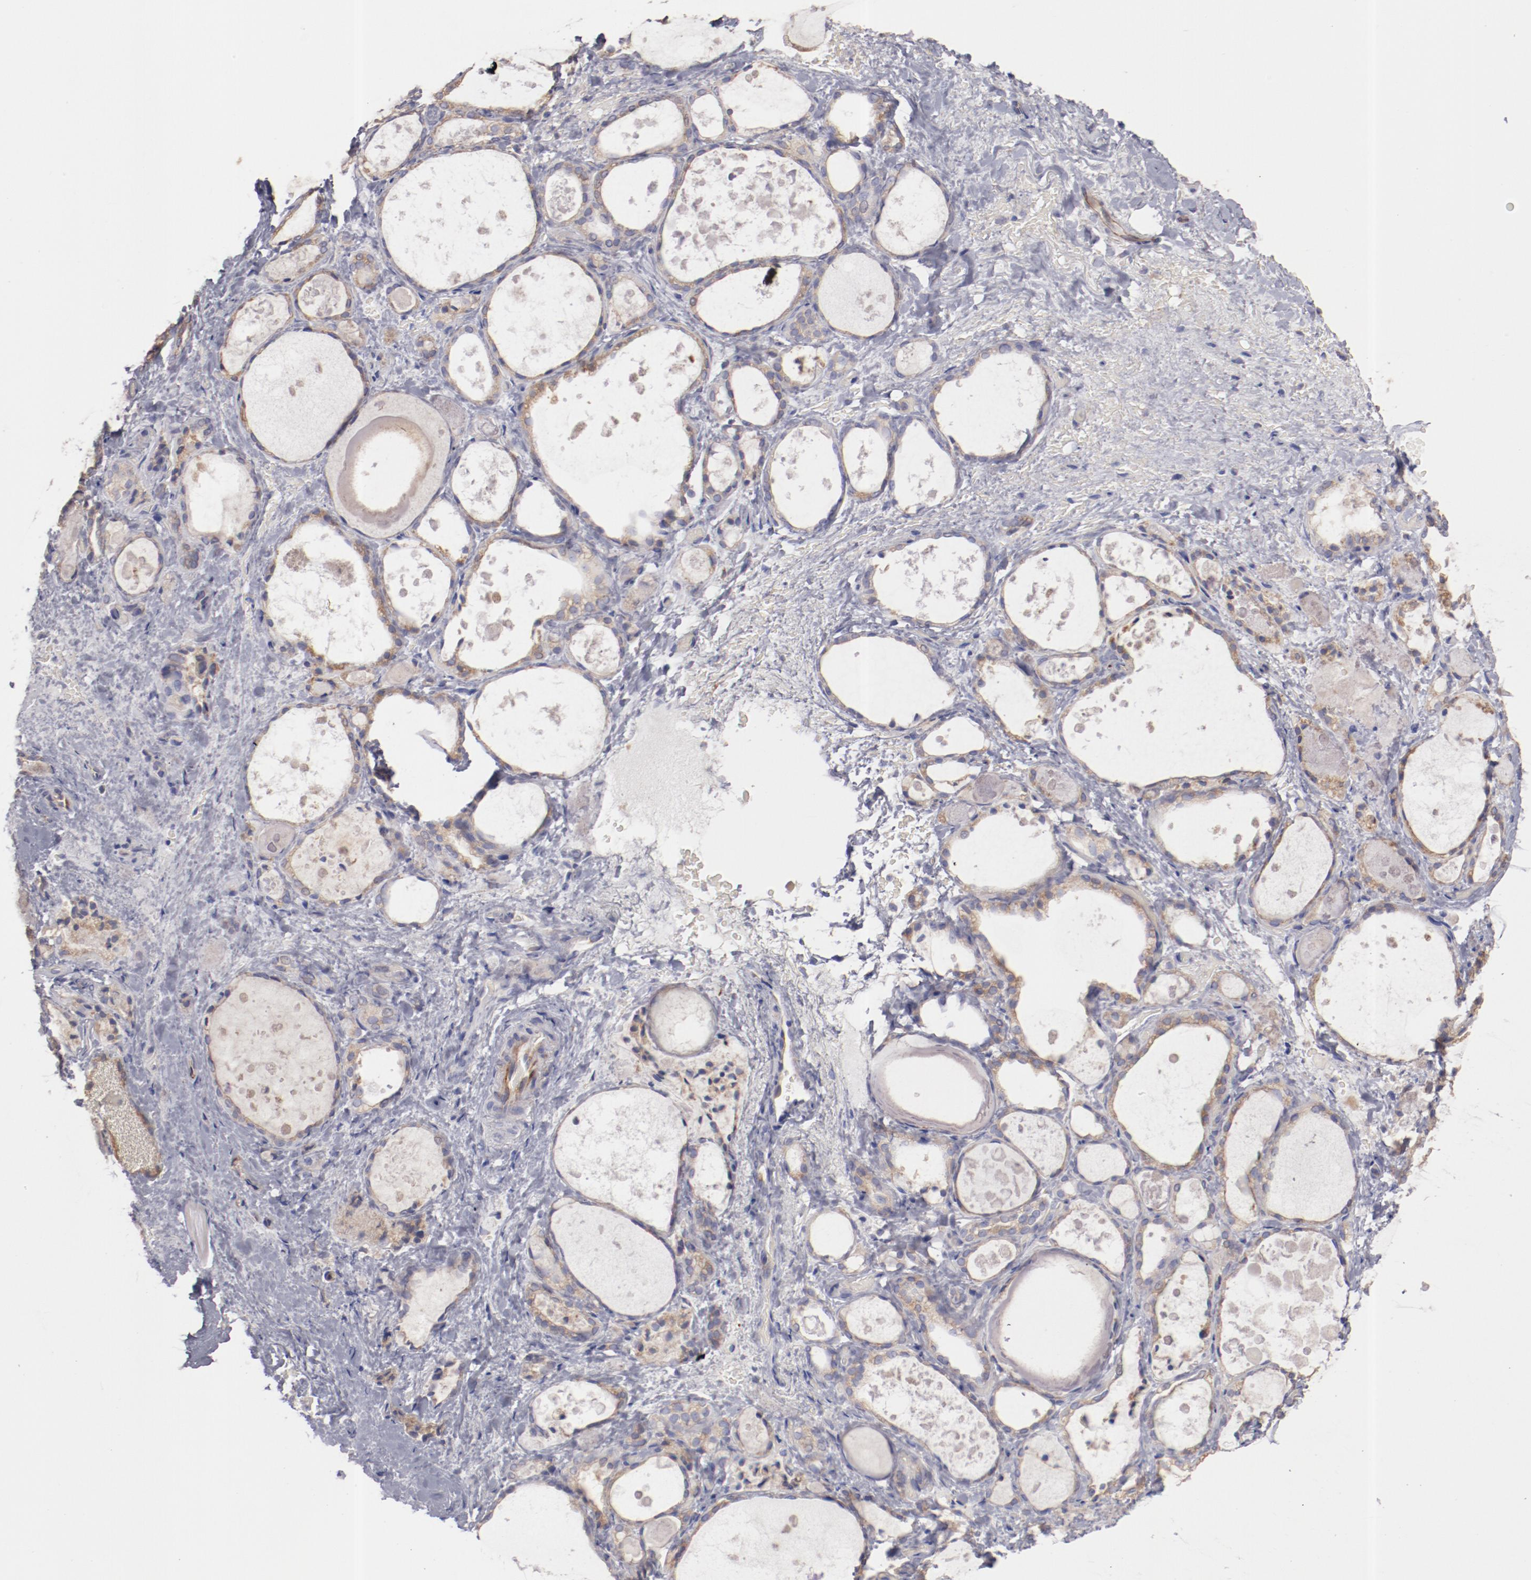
{"staining": {"intensity": "moderate", "quantity": ">75%", "location": "cytoplasmic/membranous"}, "tissue": "thyroid gland", "cell_type": "Glandular cells", "image_type": "normal", "snomed": [{"axis": "morphology", "description": "Normal tissue, NOS"}, {"axis": "topography", "description": "Thyroid gland"}], "caption": "High-power microscopy captured an immunohistochemistry (IHC) micrograph of benign thyroid gland, revealing moderate cytoplasmic/membranous staining in about >75% of glandular cells. (DAB (3,3'-diaminobenzidine) IHC with brightfield microscopy, high magnification).", "gene": "ENTPD5", "patient": {"sex": "female", "age": 75}}